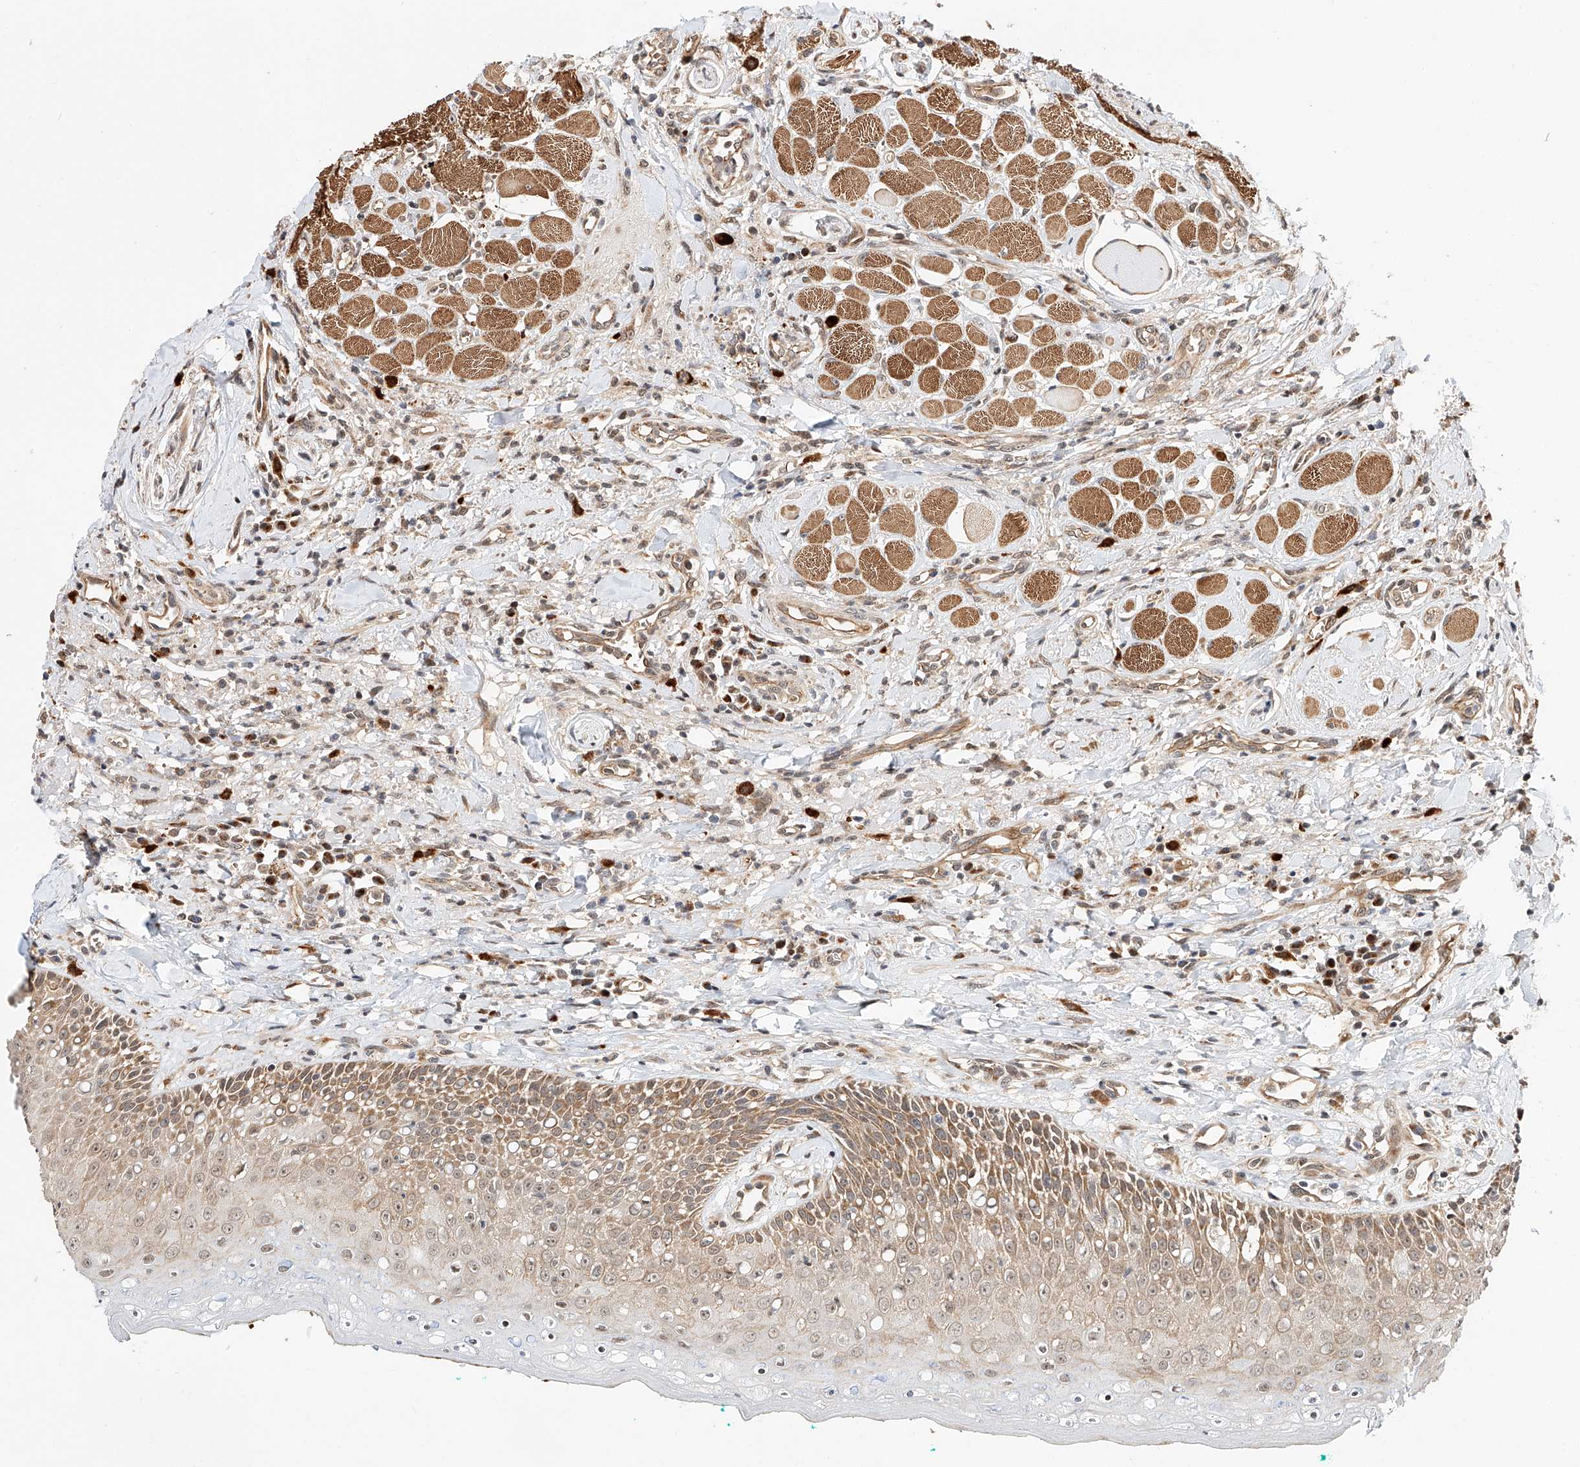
{"staining": {"intensity": "moderate", "quantity": ">75%", "location": "cytoplasmic/membranous,nuclear"}, "tissue": "oral mucosa", "cell_type": "Squamous epithelial cells", "image_type": "normal", "snomed": [{"axis": "morphology", "description": "Normal tissue, NOS"}, {"axis": "topography", "description": "Oral tissue"}], "caption": "Protein staining displays moderate cytoplasmic/membranous,nuclear staining in about >75% of squamous epithelial cells in benign oral mucosa. (Brightfield microscopy of DAB IHC at high magnification).", "gene": "THTPA", "patient": {"sex": "female", "age": 70}}